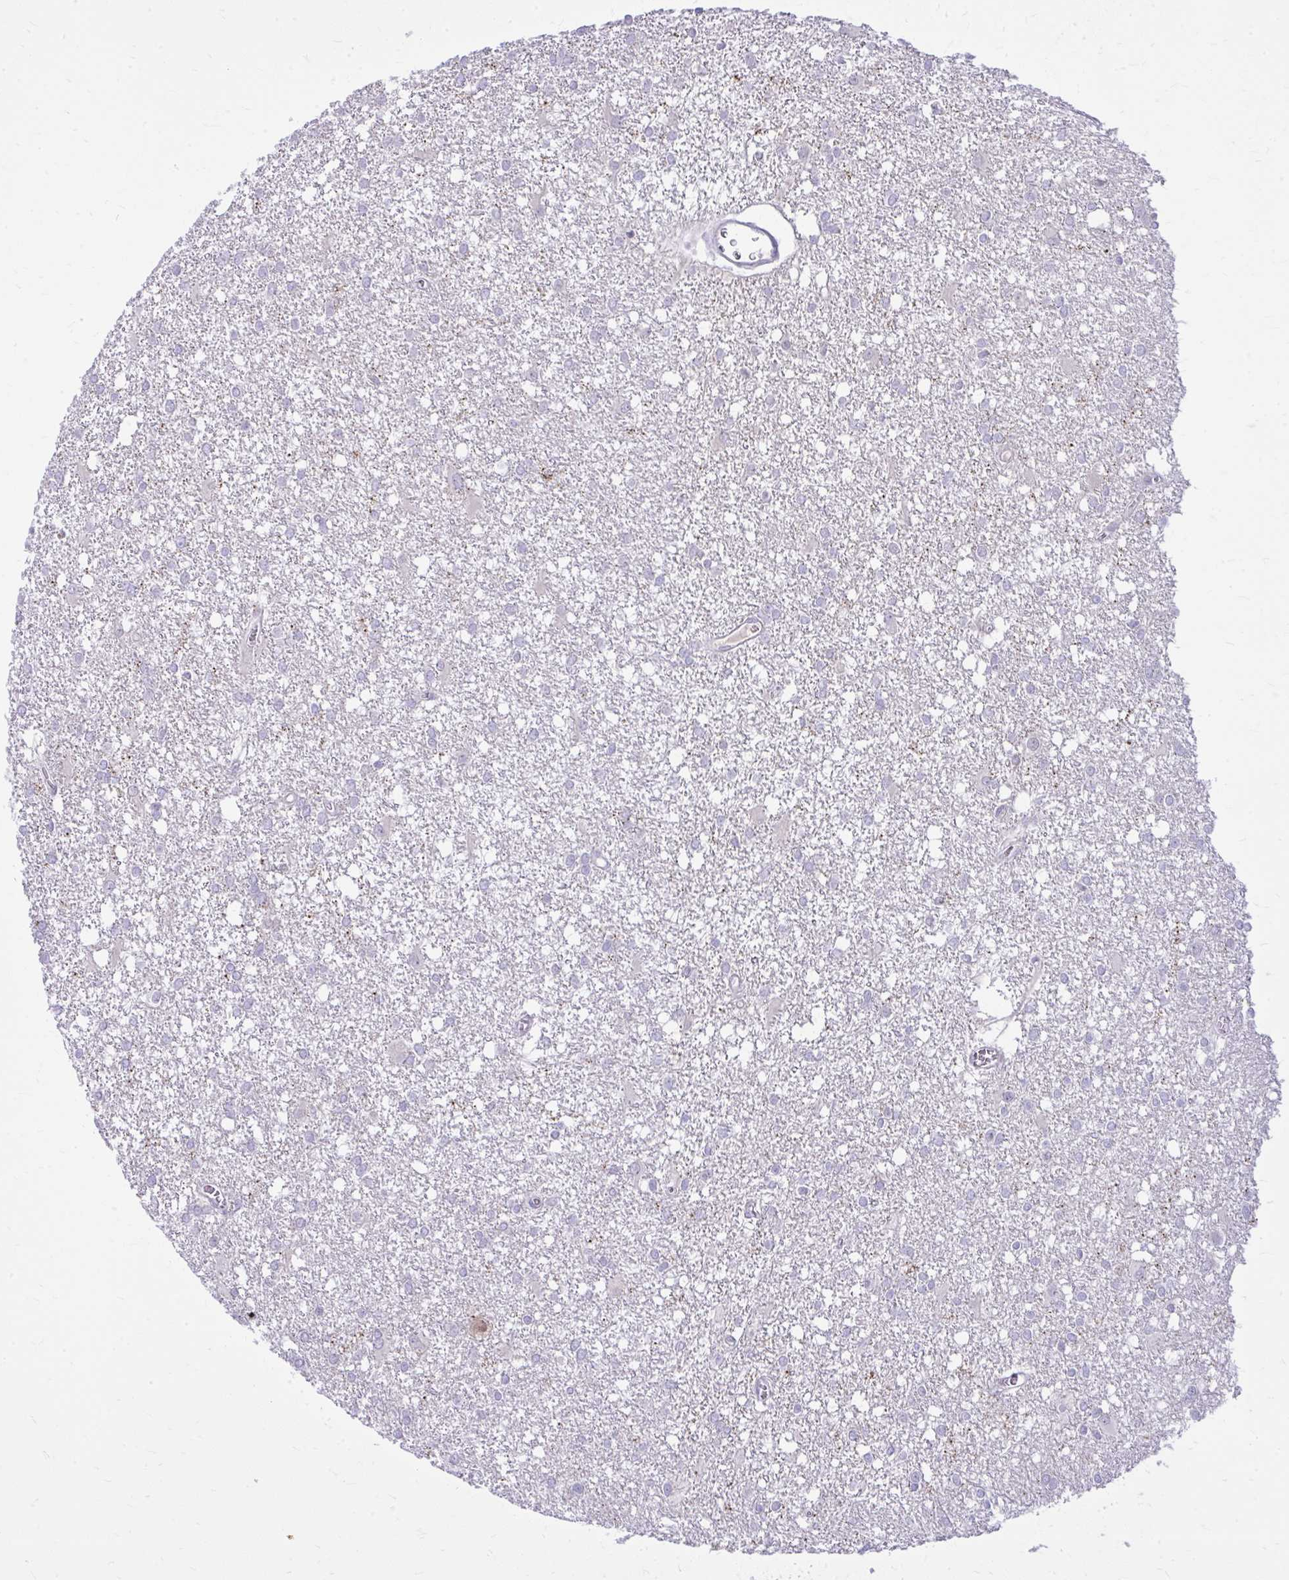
{"staining": {"intensity": "negative", "quantity": "none", "location": "none"}, "tissue": "glioma", "cell_type": "Tumor cells", "image_type": "cancer", "snomed": [{"axis": "morphology", "description": "Glioma, malignant, High grade"}, {"axis": "topography", "description": "Brain"}], "caption": "Immunohistochemistry micrograph of neoplastic tissue: human glioma stained with DAB (3,3'-diaminobenzidine) shows no significant protein positivity in tumor cells.", "gene": "NNMT", "patient": {"sex": "male", "age": 48}}